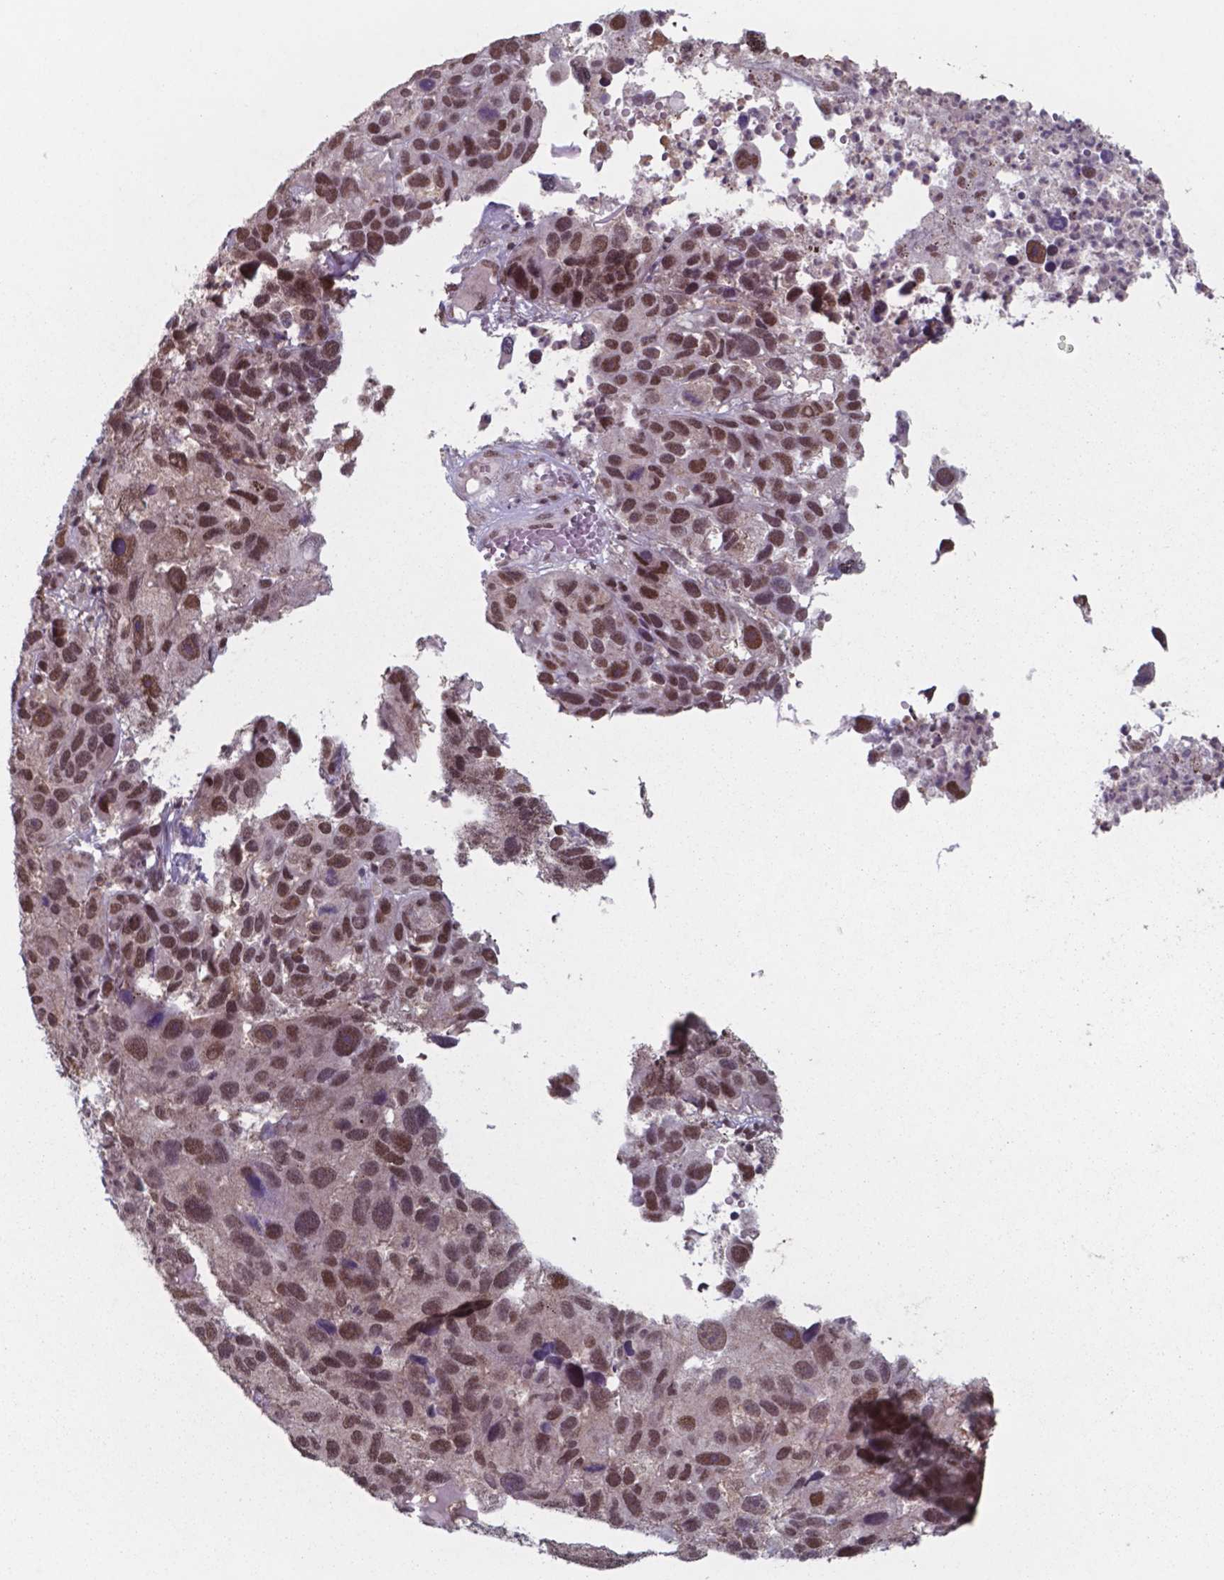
{"staining": {"intensity": "moderate", "quantity": ">75%", "location": "nuclear"}, "tissue": "melanoma", "cell_type": "Tumor cells", "image_type": "cancer", "snomed": [{"axis": "morphology", "description": "Malignant melanoma, NOS"}, {"axis": "topography", "description": "Skin"}], "caption": "Protein analysis of melanoma tissue shows moderate nuclear staining in approximately >75% of tumor cells.", "gene": "UBA1", "patient": {"sex": "male", "age": 53}}